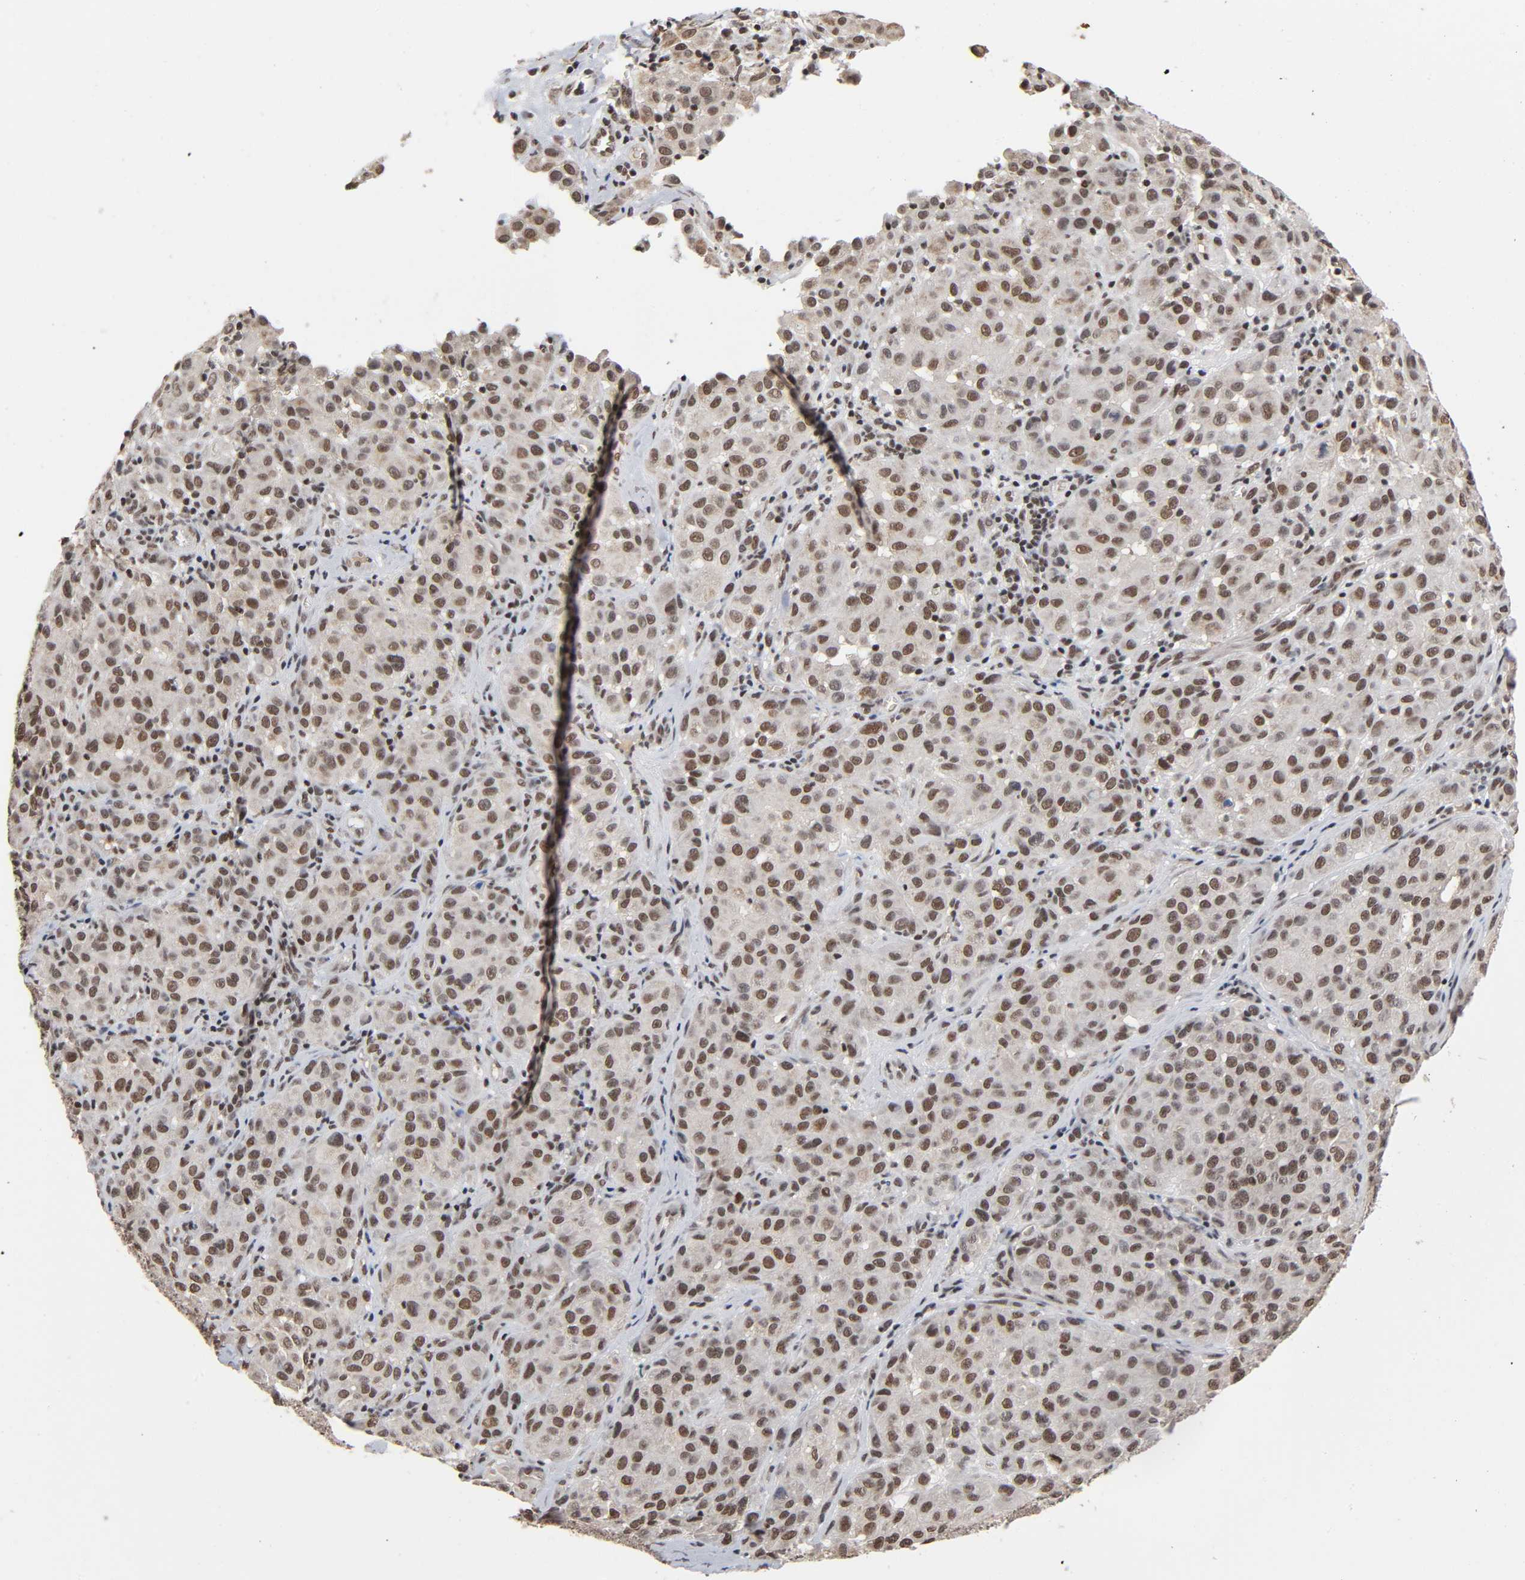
{"staining": {"intensity": "moderate", "quantity": ">75%", "location": "cytoplasmic/membranous,nuclear"}, "tissue": "melanoma", "cell_type": "Tumor cells", "image_type": "cancer", "snomed": [{"axis": "morphology", "description": "Malignant melanoma, NOS"}, {"axis": "topography", "description": "Skin"}], "caption": "Melanoma tissue reveals moderate cytoplasmic/membranous and nuclear positivity in approximately >75% of tumor cells, visualized by immunohistochemistry. The protein is stained brown, and the nuclei are stained in blue (DAB (3,3'-diaminobenzidine) IHC with brightfield microscopy, high magnification).", "gene": "ZNF384", "patient": {"sex": "female", "age": 21}}